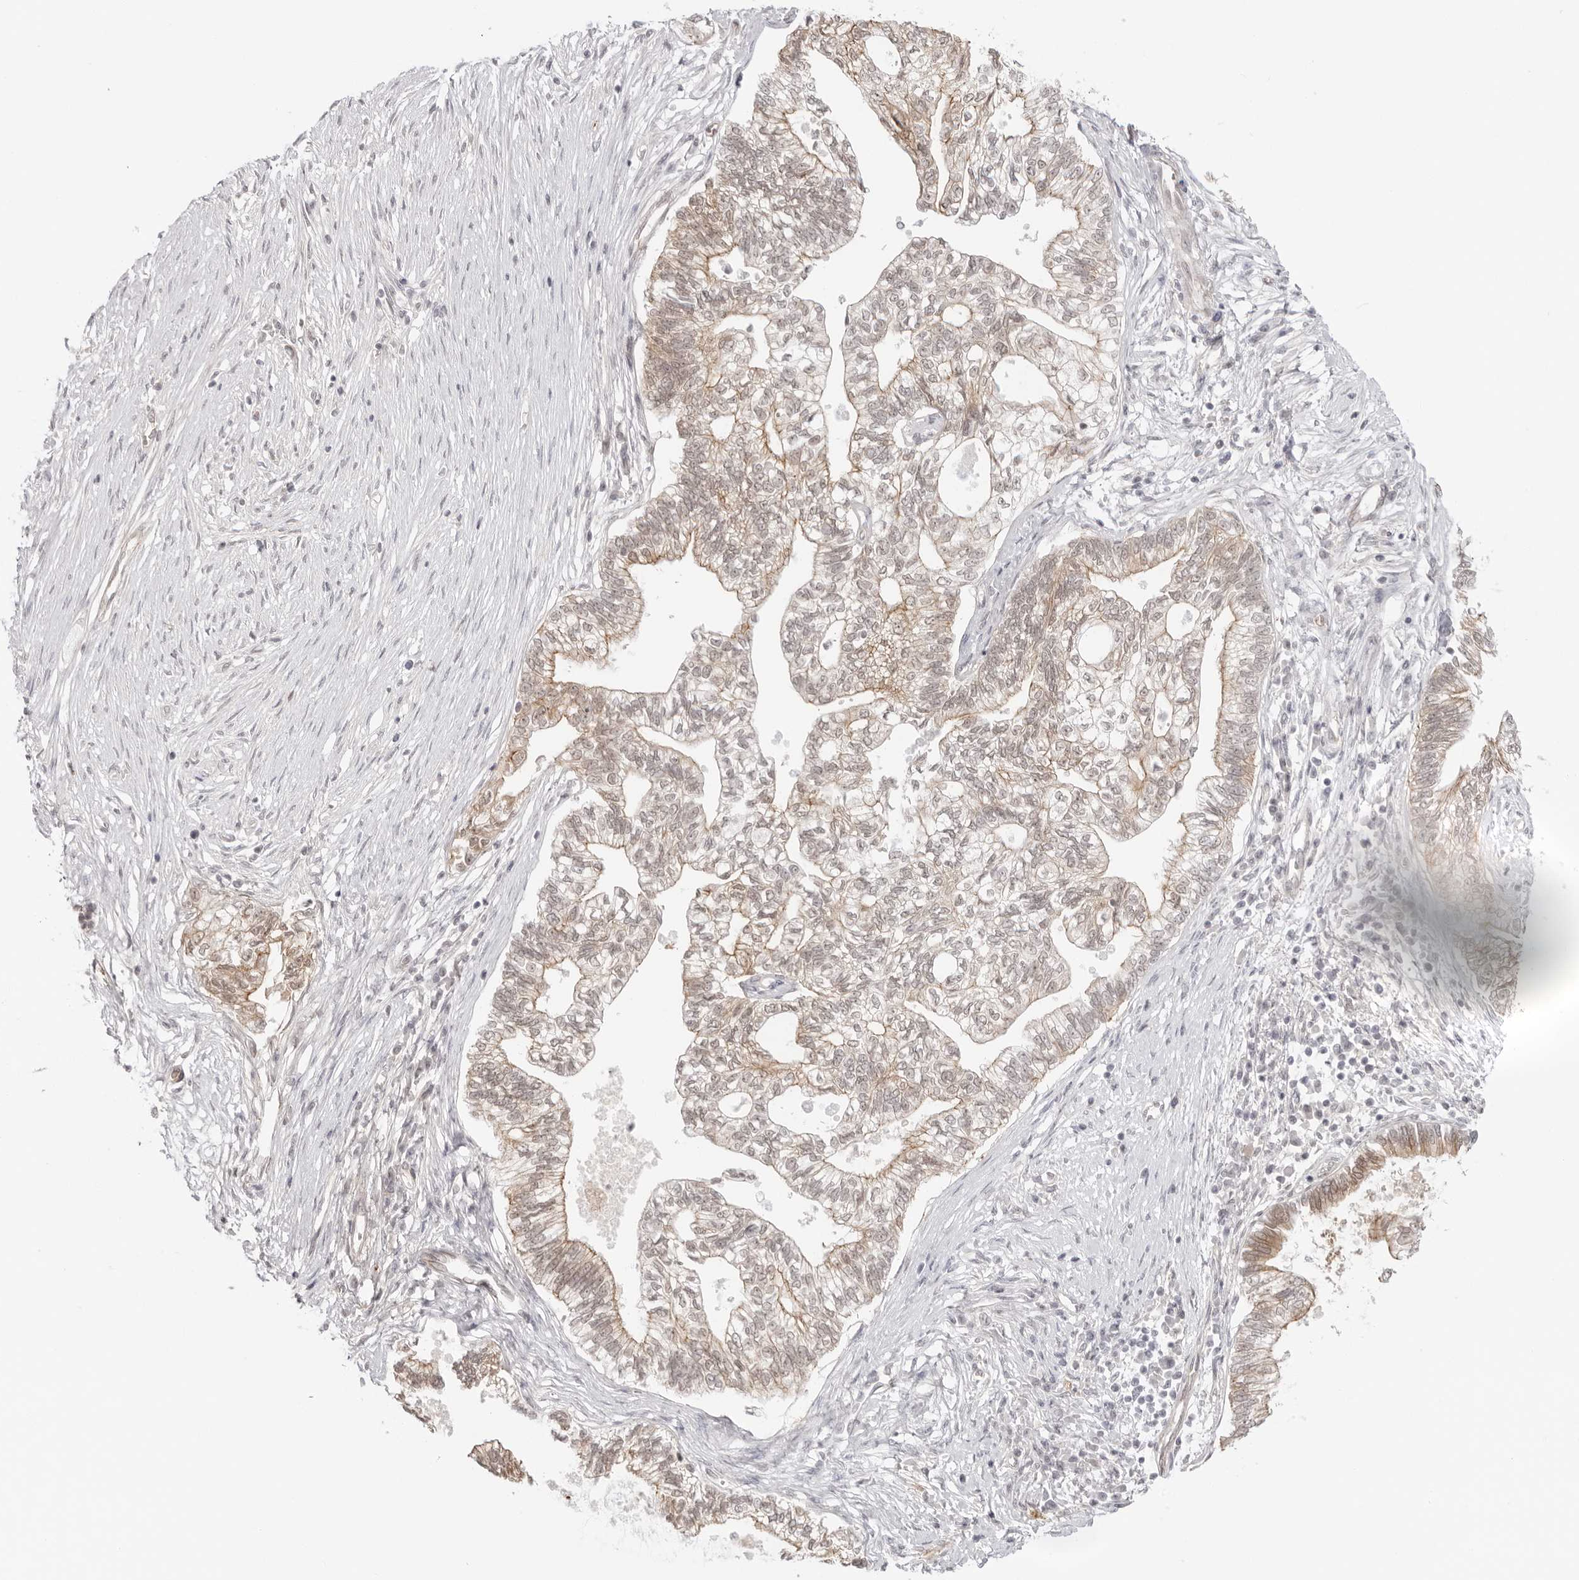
{"staining": {"intensity": "moderate", "quantity": "25%-75%", "location": "cytoplasmic/membranous"}, "tissue": "pancreatic cancer", "cell_type": "Tumor cells", "image_type": "cancer", "snomed": [{"axis": "morphology", "description": "Adenocarcinoma, NOS"}, {"axis": "topography", "description": "Pancreas"}], "caption": "Human adenocarcinoma (pancreatic) stained with a protein marker displays moderate staining in tumor cells.", "gene": "TRAPPC3", "patient": {"sex": "male", "age": 72}}